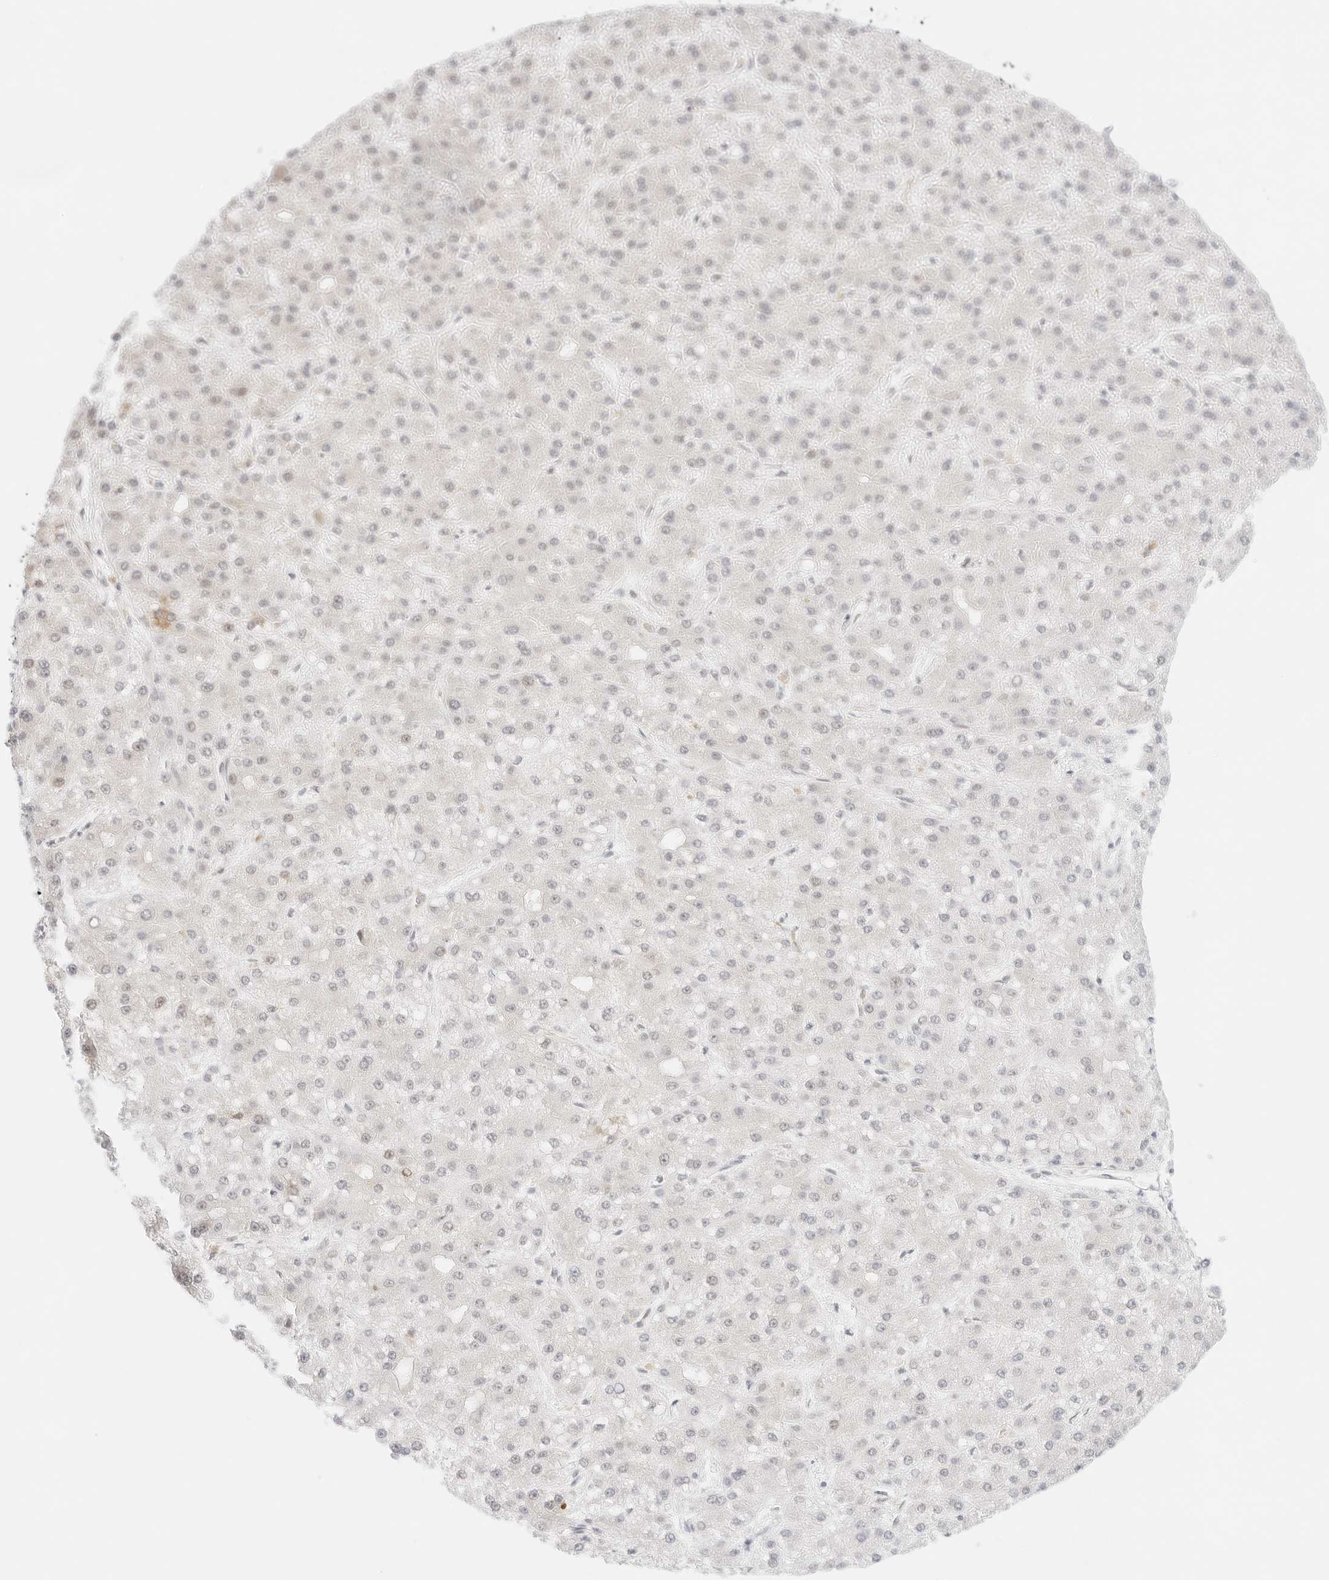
{"staining": {"intensity": "negative", "quantity": "none", "location": "none"}, "tissue": "liver cancer", "cell_type": "Tumor cells", "image_type": "cancer", "snomed": [{"axis": "morphology", "description": "Carcinoma, Hepatocellular, NOS"}, {"axis": "topography", "description": "Liver"}], "caption": "This is a histopathology image of immunohistochemistry staining of hepatocellular carcinoma (liver), which shows no staining in tumor cells.", "gene": "GNAS", "patient": {"sex": "male", "age": 67}}